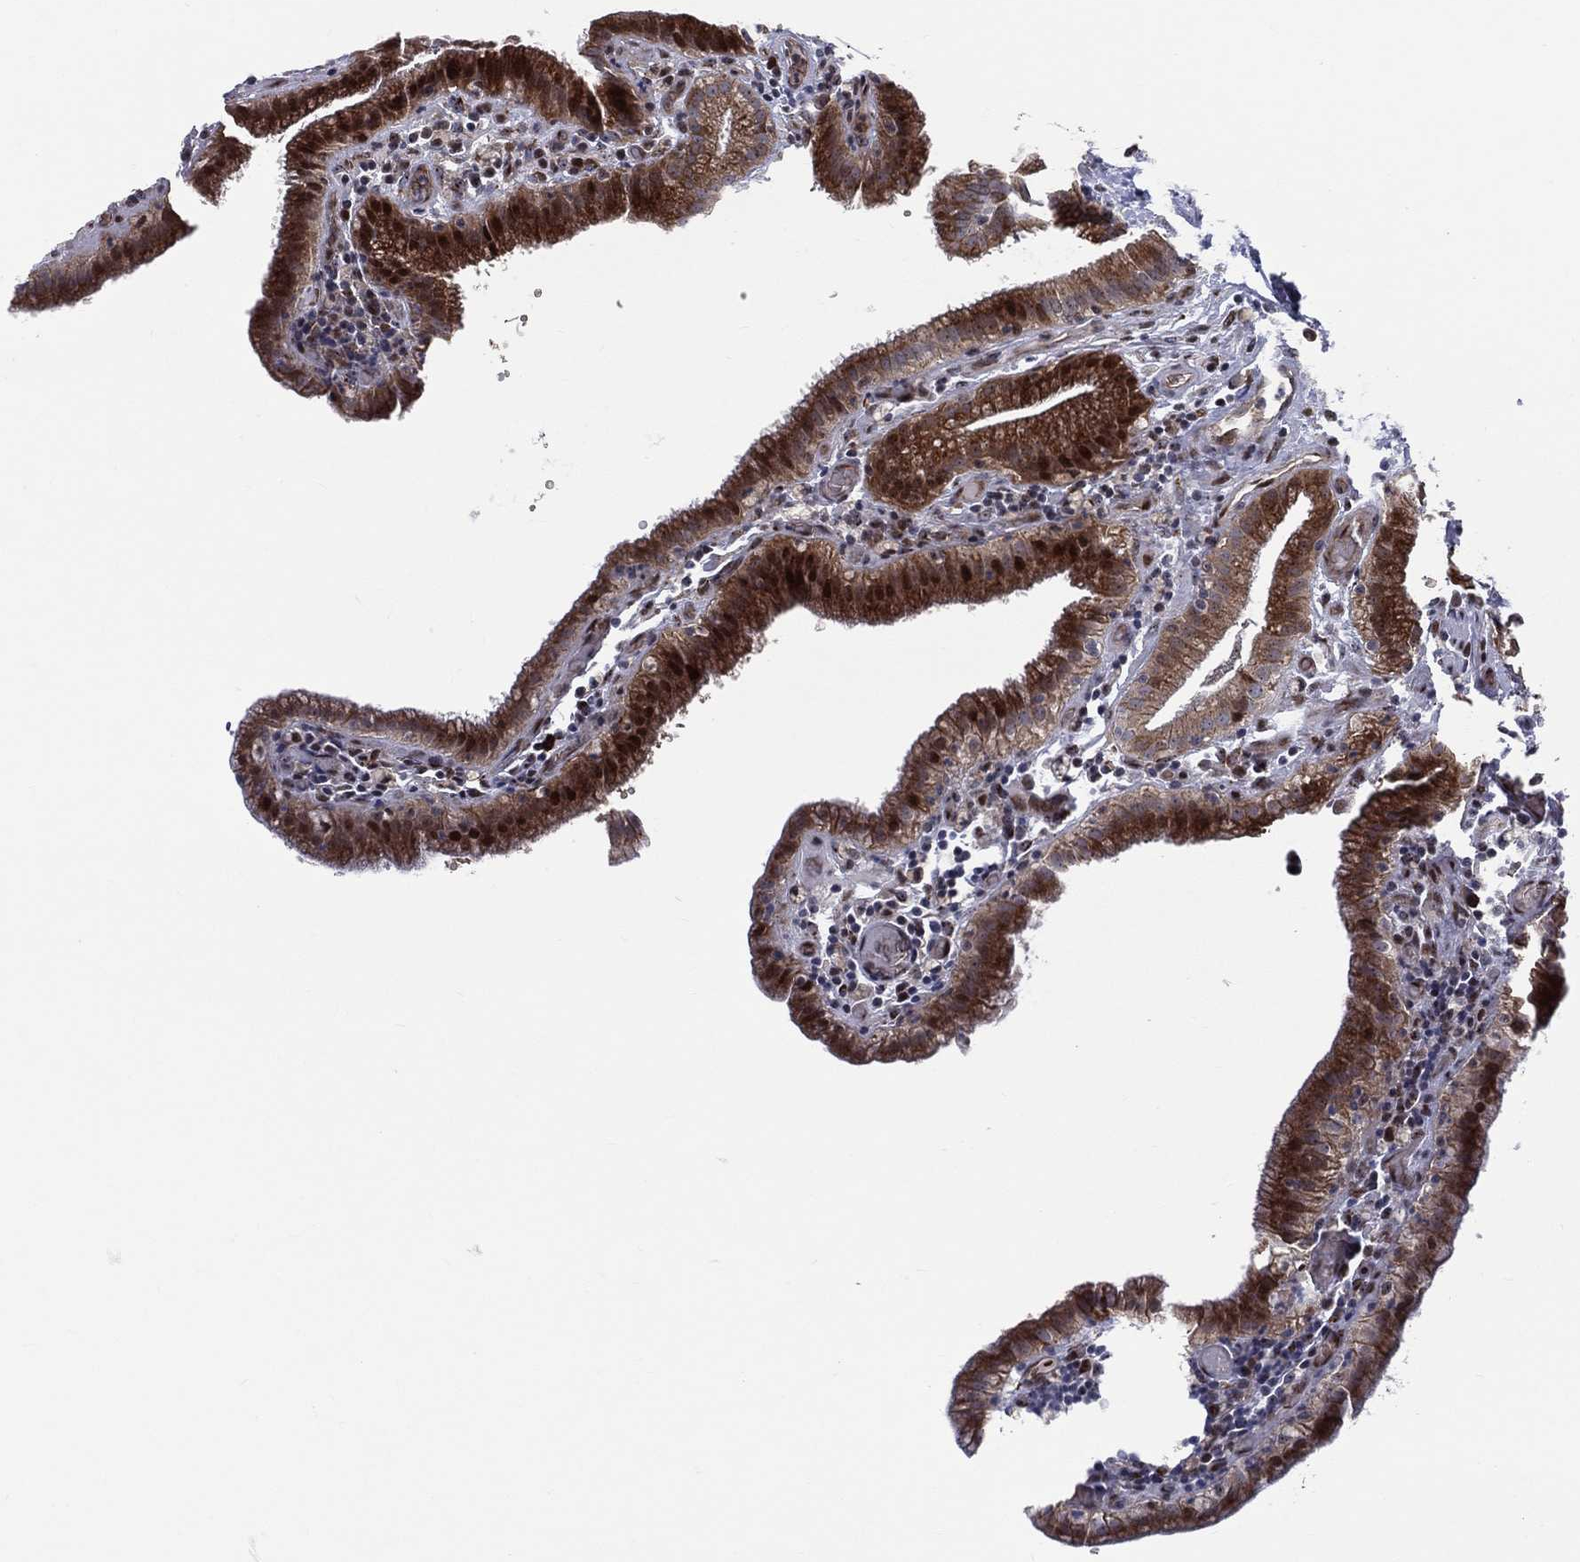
{"staining": {"intensity": "strong", "quantity": "25%-75%", "location": "cytoplasmic/membranous,nuclear"}, "tissue": "gallbladder", "cell_type": "Glandular cells", "image_type": "normal", "snomed": [{"axis": "morphology", "description": "Normal tissue, NOS"}, {"axis": "topography", "description": "Gallbladder"}], "caption": "Immunohistochemical staining of benign human gallbladder exhibits high levels of strong cytoplasmic/membranous,nuclear expression in about 25%-75% of glandular cells. (DAB = brown stain, brightfield microscopy at high magnification).", "gene": "VHL", "patient": {"sex": "male", "age": 62}}